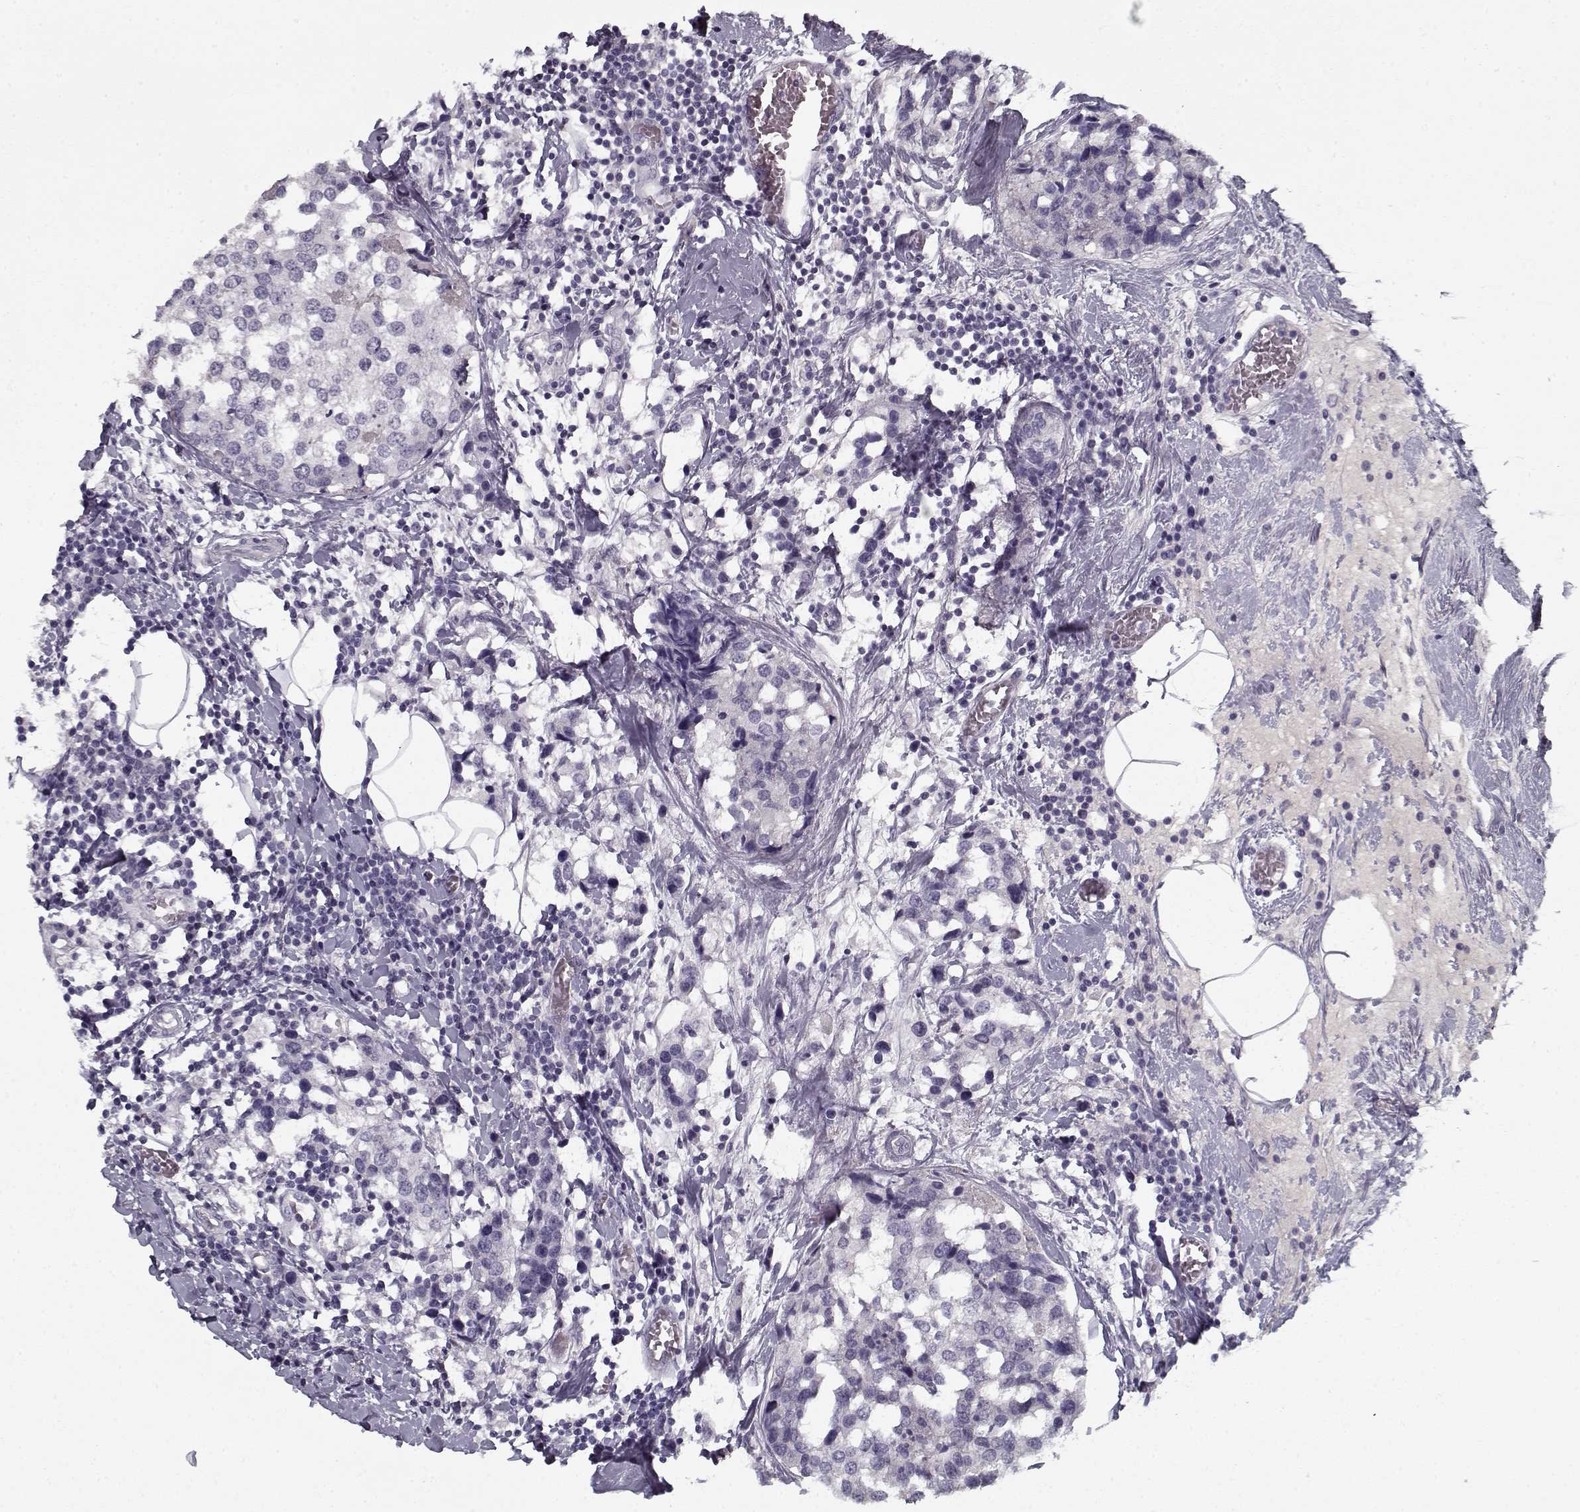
{"staining": {"intensity": "negative", "quantity": "none", "location": "none"}, "tissue": "breast cancer", "cell_type": "Tumor cells", "image_type": "cancer", "snomed": [{"axis": "morphology", "description": "Lobular carcinoma"}, {"axis": "topography", "description": "Breast"}], "caption": "Immunohistochemical staining of breast cancer (lobular carcinoma) shows no significant expression in tumor cells.", "gene": "SPACA9", "patient": {"sex": "female", "age": 59}}